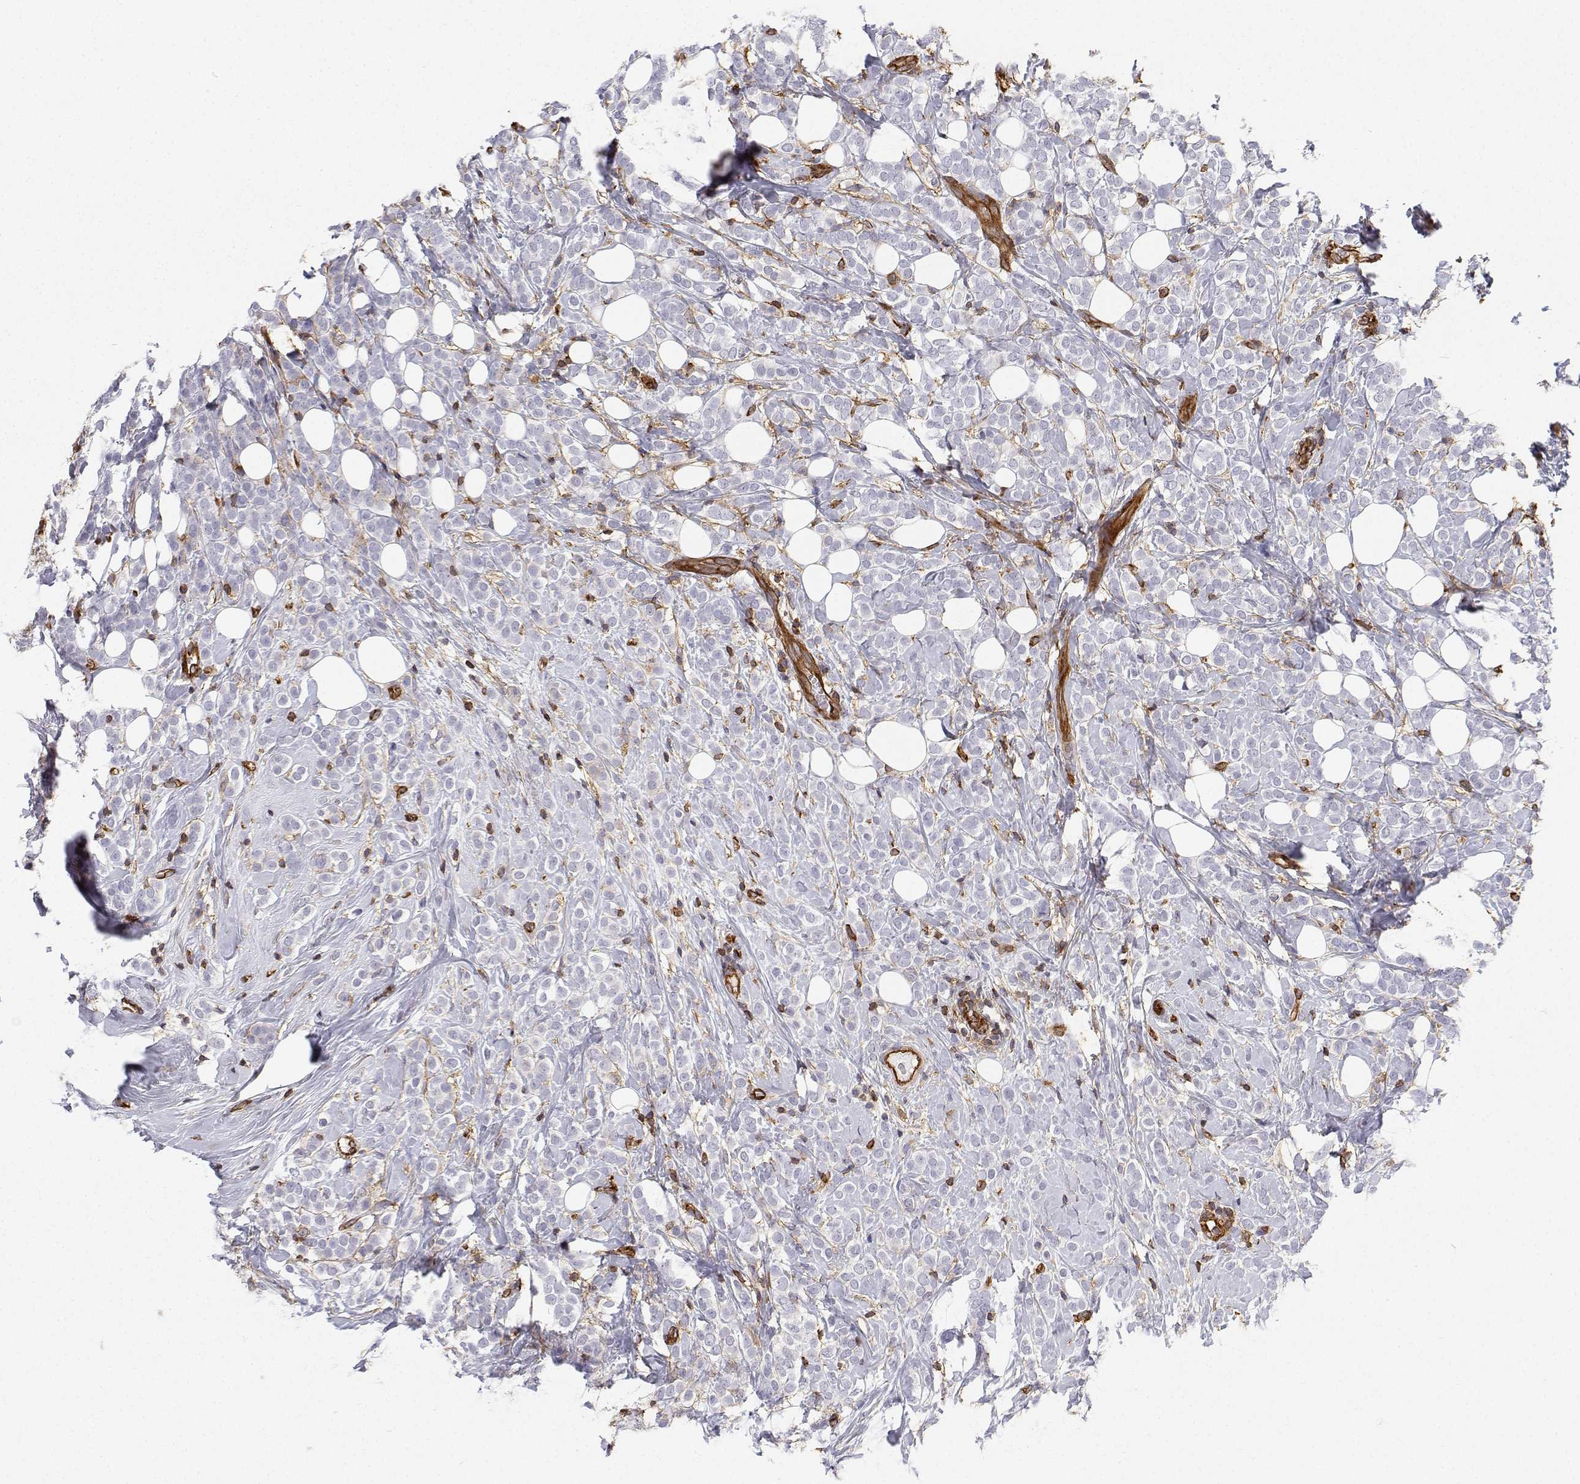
{"staining": {"intensity": "negative", "quantity": "none", "location": "none"}, "tissue": "breast cancer", "cell_type": "Tumor cells", "image_type": "cancer", "snomed": [{"axis": "morphology", "description": "Lobular carcinoma"}, {"axis": "topography", "description": "Breast"}], "caption": "Tumor cells show no significant protein staining in breast cancer (lobular carcinoma).", "gene": "MYH9", "patient": {"sex": "female", "age": 49}}